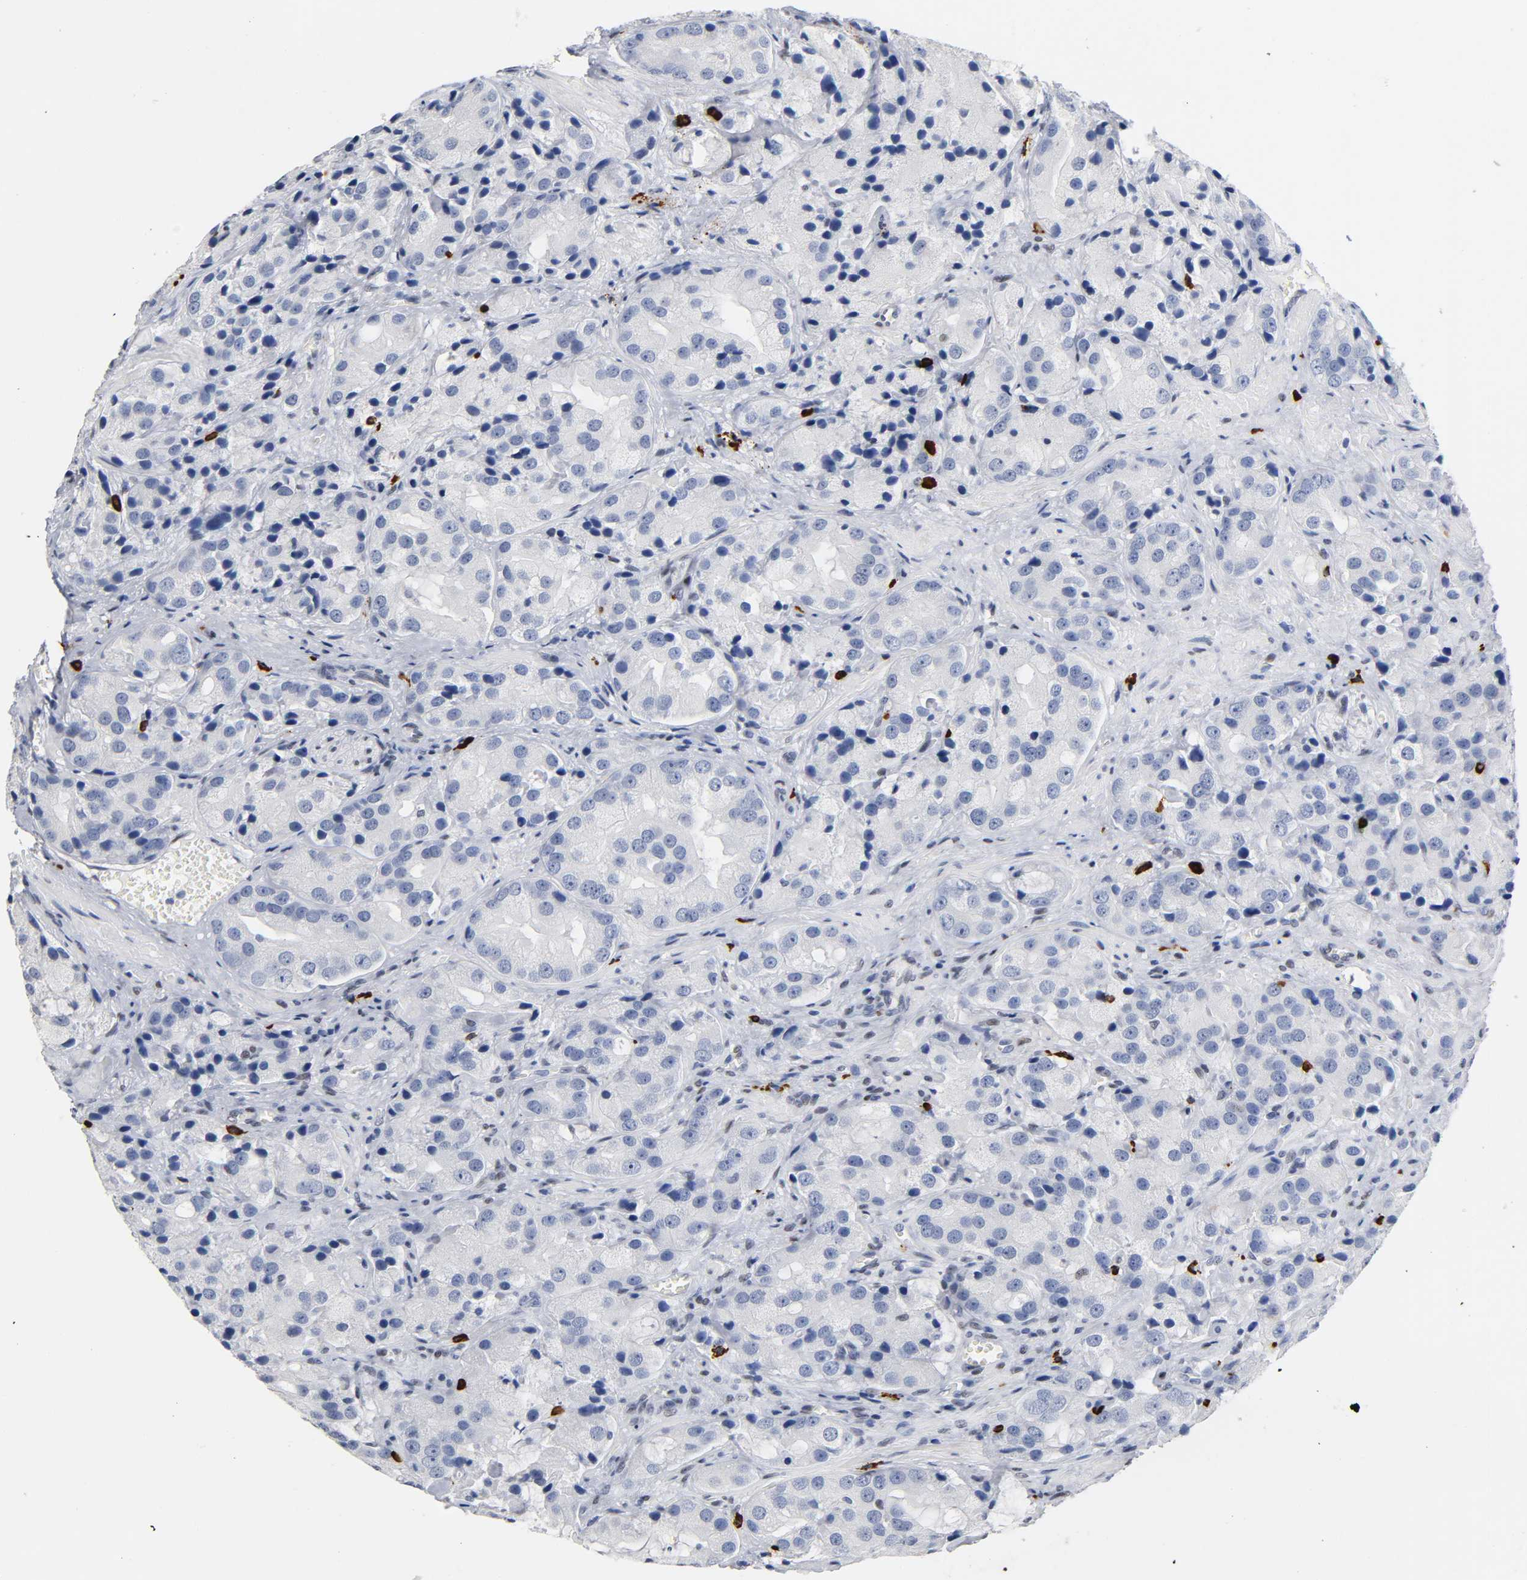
{"staining": {"intensity": "negative", "quantity": "none", "location": "none"}, "tissue": "prostate cancer", "cell_type": "Tumor cells", "image_type": "cancer", "snomed": [{"axis": "morphology", "description": "Adenocarcinoma, High grade"}, {"axis": "topography", "description": "Prostate"}], "caption": "IHC image of human high-grade adenocarcinoma (prostate) stained for a protein (brown), which demonstrates no staining in tumor cells. (Immunohistochemistry, brightfield microscopy, high magnification).", "gene": "NAB2", "patient": {"sex": "male", "age": 70}}